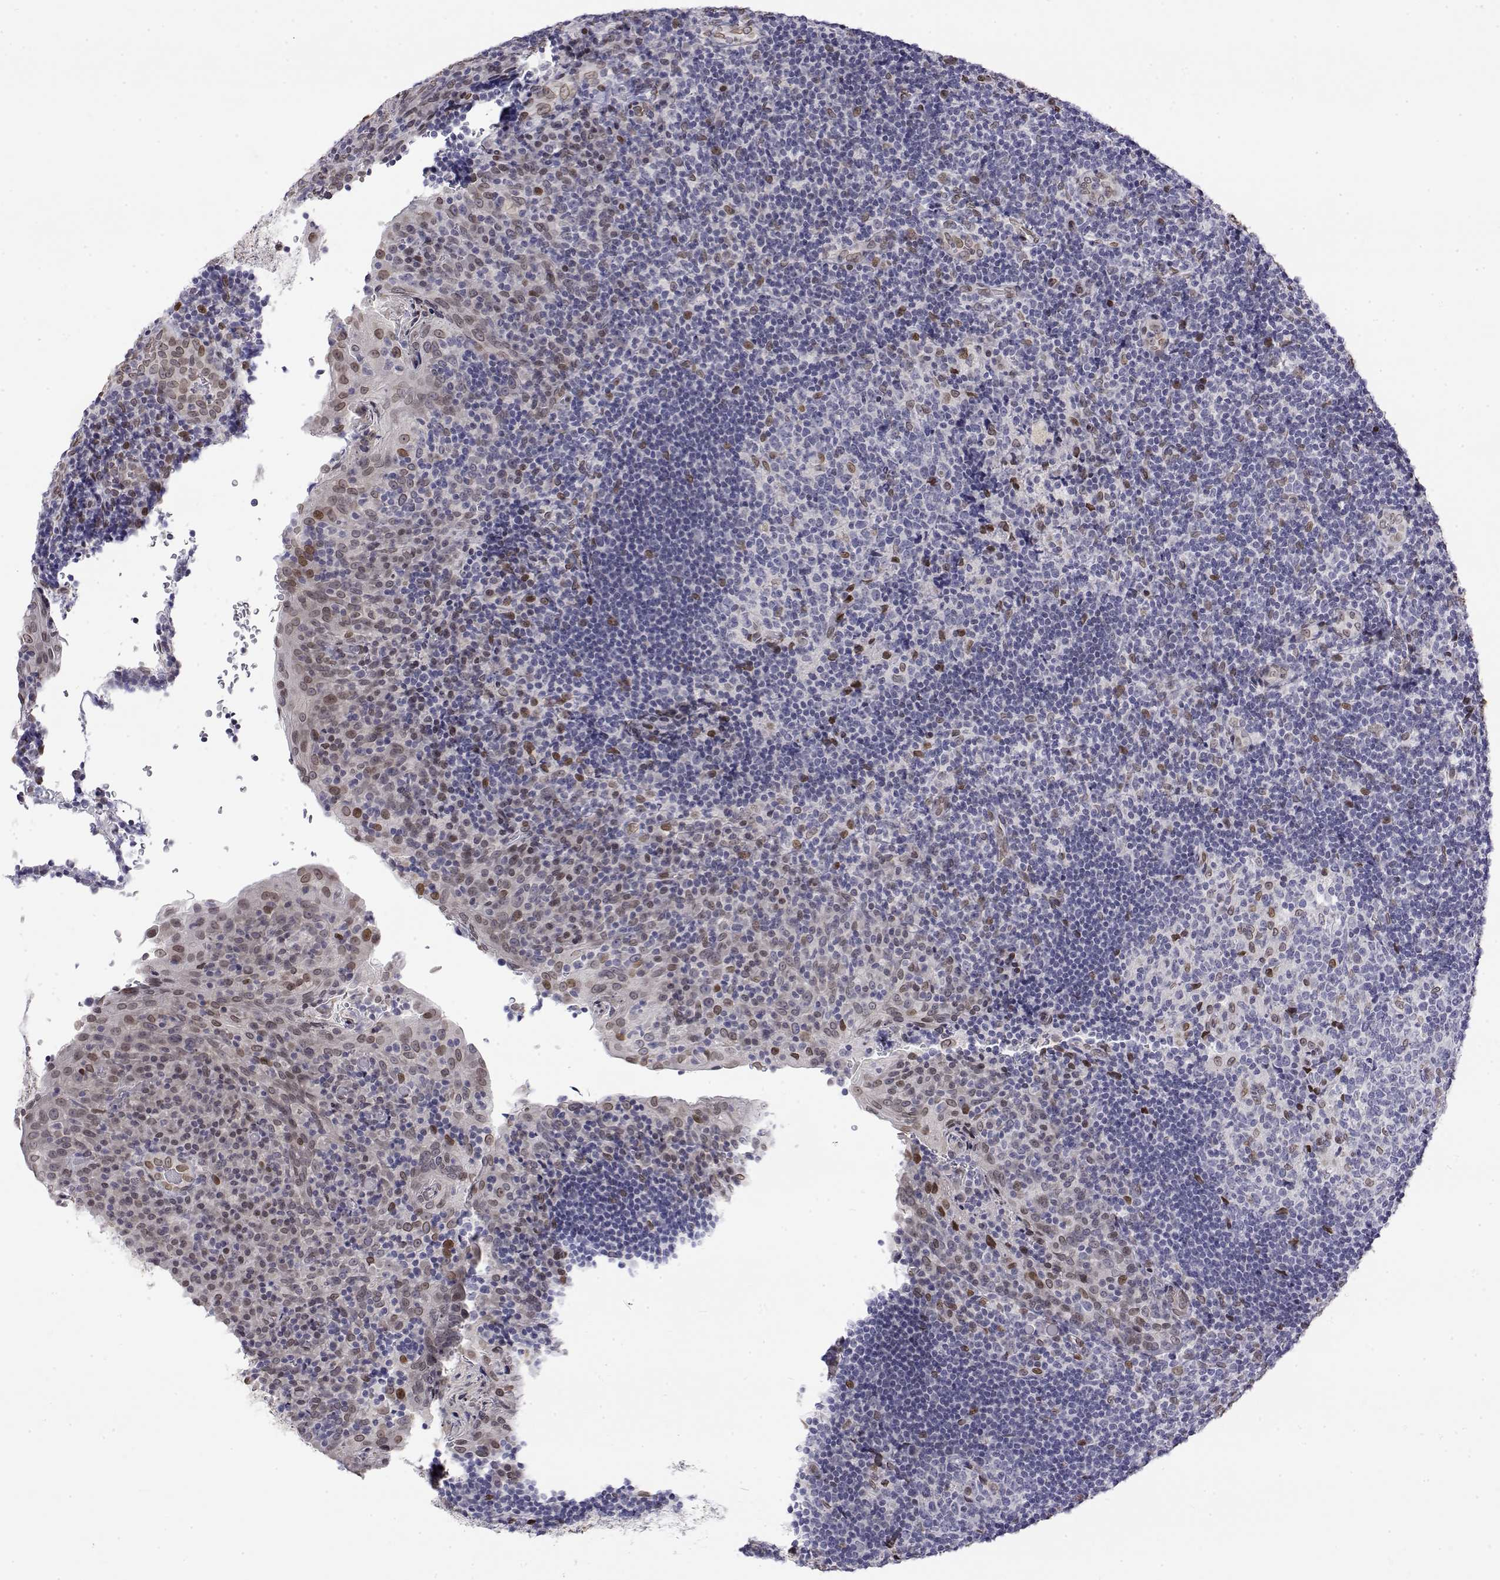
{"staining": {"intensity": "weak", "quantity": "<25%", "location": "cytoplasmic/membranous,nuclear"}, "tissue": "tonsil", "cell_type": "Germinal center cells", "image_type": "normal", "snomed": [{"axis": "morphology", "description": "Normal tissue, NOS"}, {"axis": "topography", "description": "Tonsil"}], "caption": "This is an immunohistochemistry (IHC) histopathology image of unremarkable human tonsil. There is no expression in germinal center cells.", "gene": "ZNF532", "patient": {"sex": "male", "age": 17}}